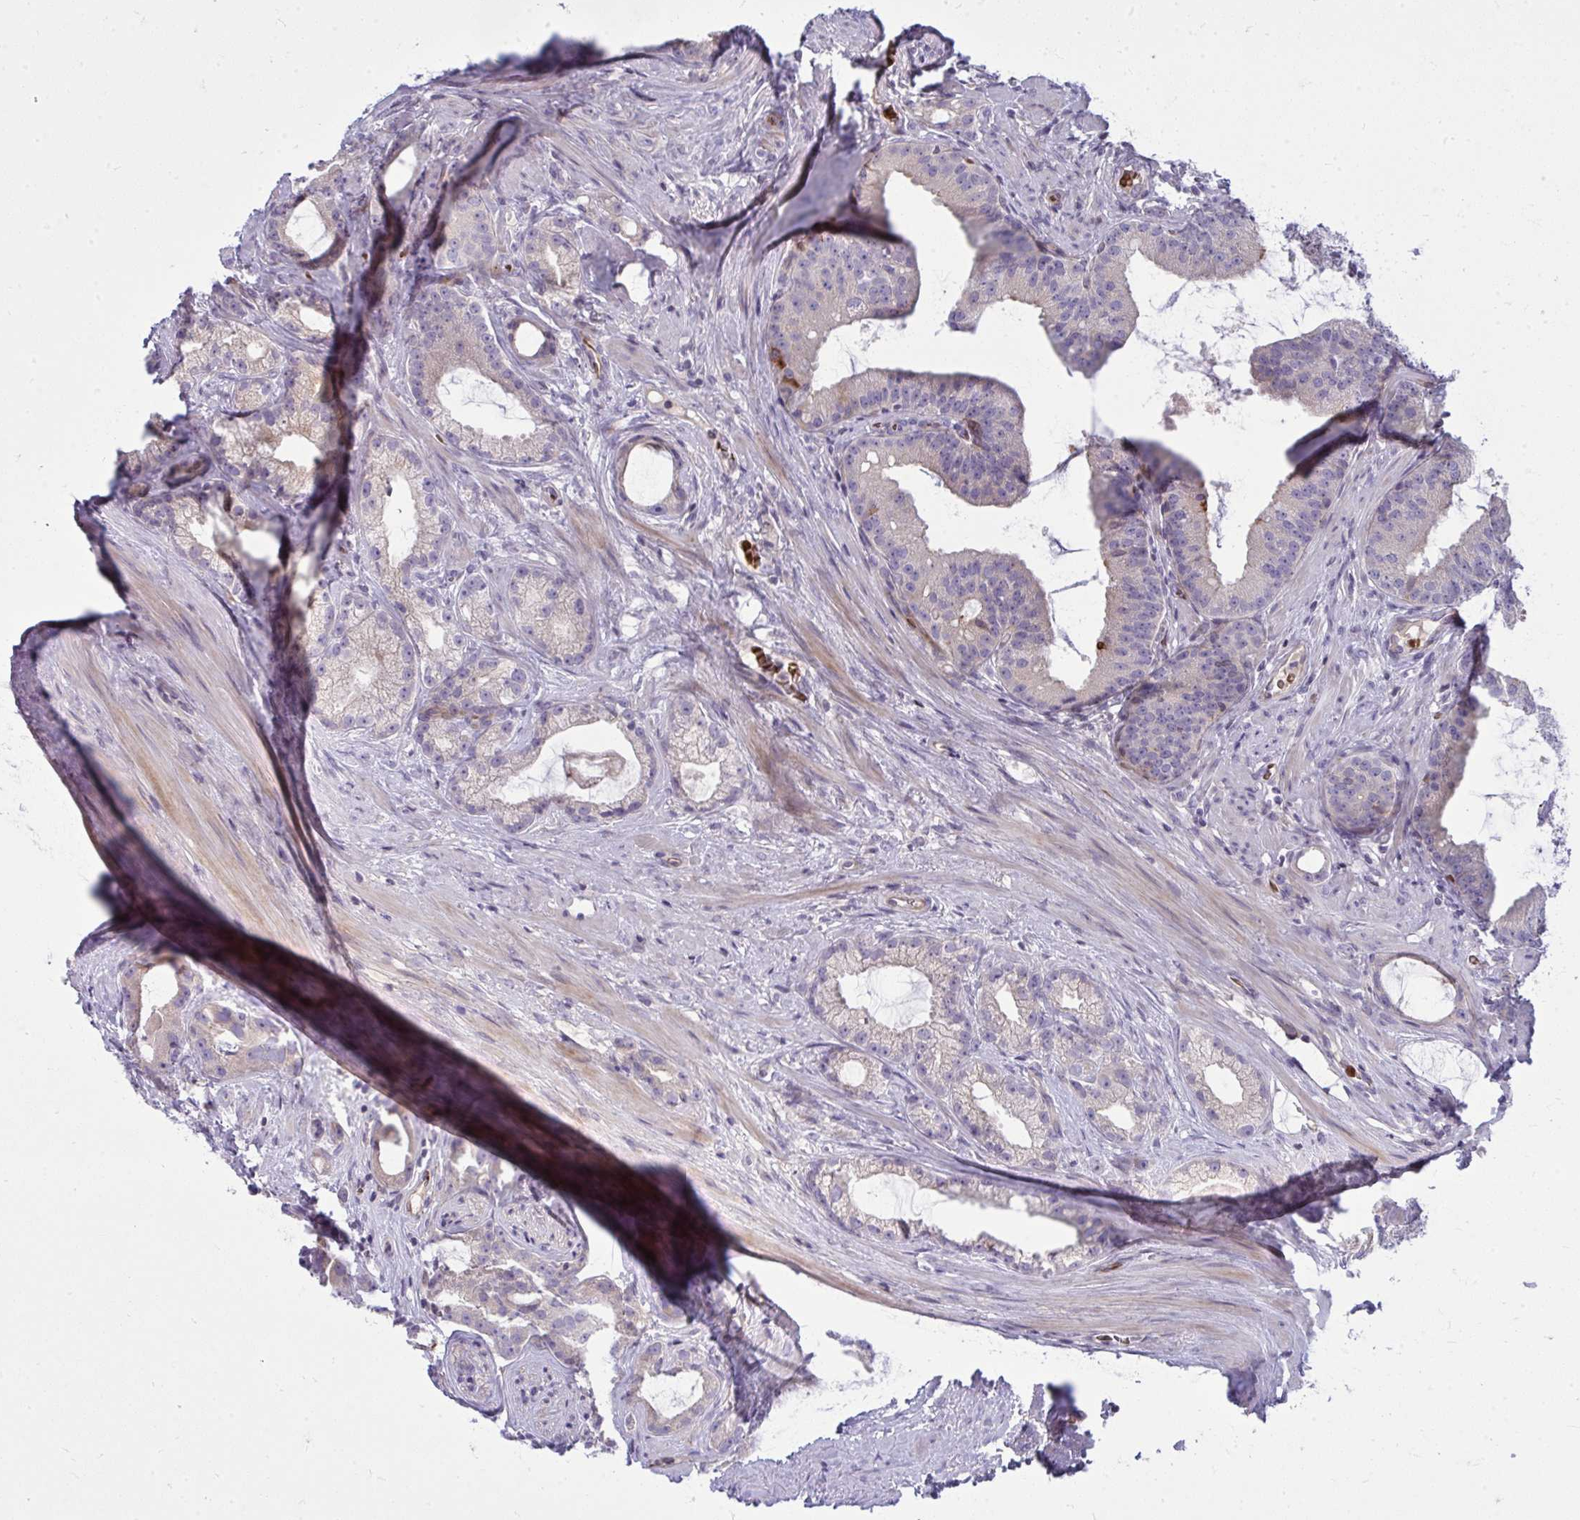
{"staining": {"intensity": "negative", "quantity": "none", "location": "none"}, "tissue": "prostate cancer", "cell_type": "Tumor cells", "image_type": "cancer", "snomed": [{"axis": "morphology", "description": "Adenocarcinoma, High grade"}, {"axis": "topography", "description": "Prostate"}], "caption": "High magnification brightfield microscopy of adenocarcinoma (high-grade) (prostate) stained with DAB (3,3'-diaminobenzidine) (brown) and counterstained with hematoxylin (blue): tumor cells show no significant positivity.", "gene": "SLC14A1", "patient": {"sex": "male", "age": 65}}